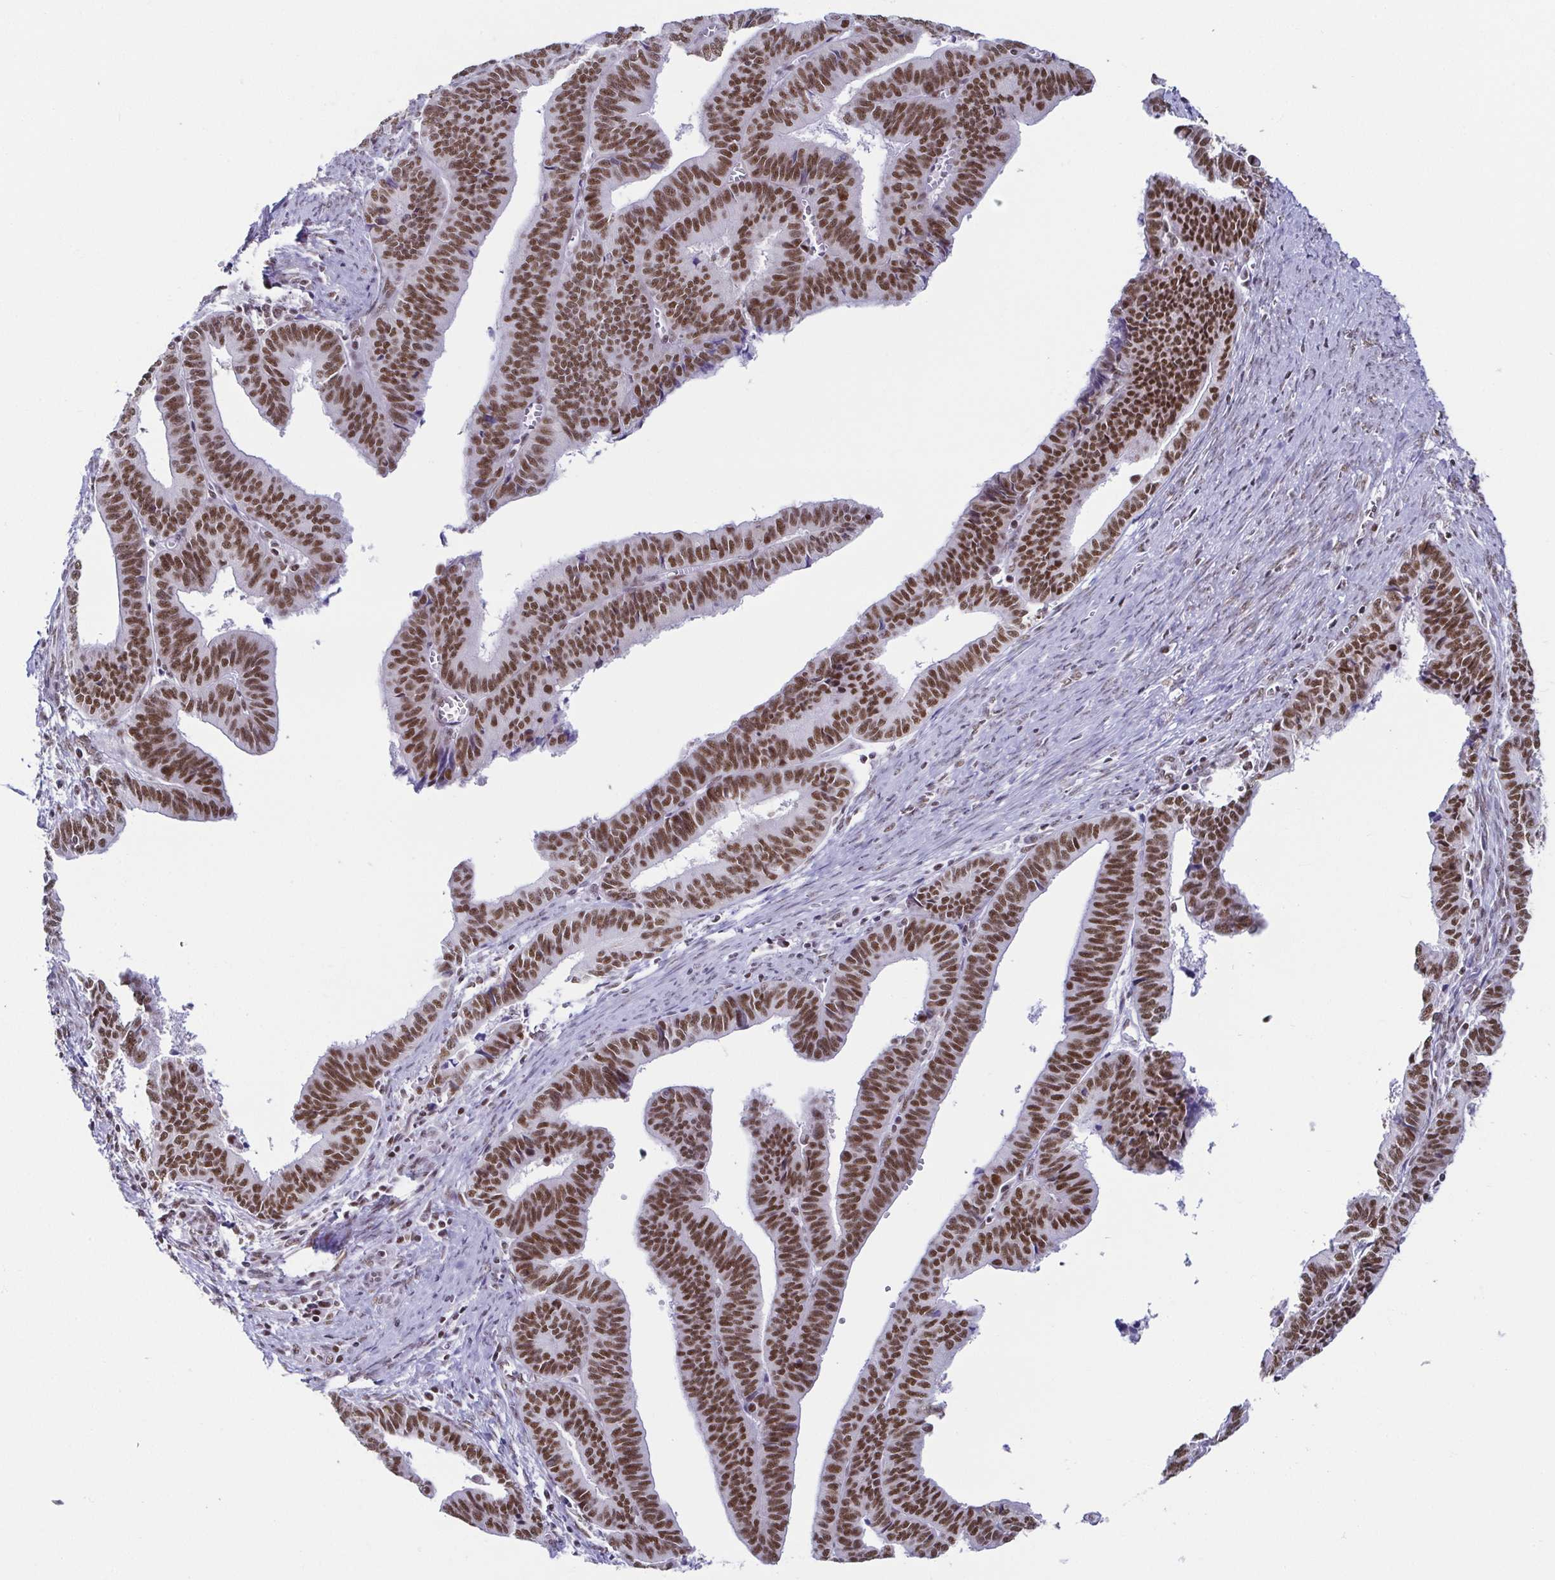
{"staining": {"intensity": "moderate", "quantity": ">75%", "location": "nuclear"}, "tissue": "endometrial cancer", "cell_type": "Tumor cells", "image_type": "cancer", "snomed": [{"axis": "morphology", "description": "Adenocarcinoma, NOS"}, {"axis": "topography", "description": "Endometrium"}], "caption": "A photomicrograph of human endometrial cancer (adenocarcinoma) stained for a protein shows moderate nuclear brown staining in tumor cells. (brown staining indicates protein expression, while blue staining denotes nuclei).", "gene": "EWSR1", "patient": {"sex": "female", "age": 65}}